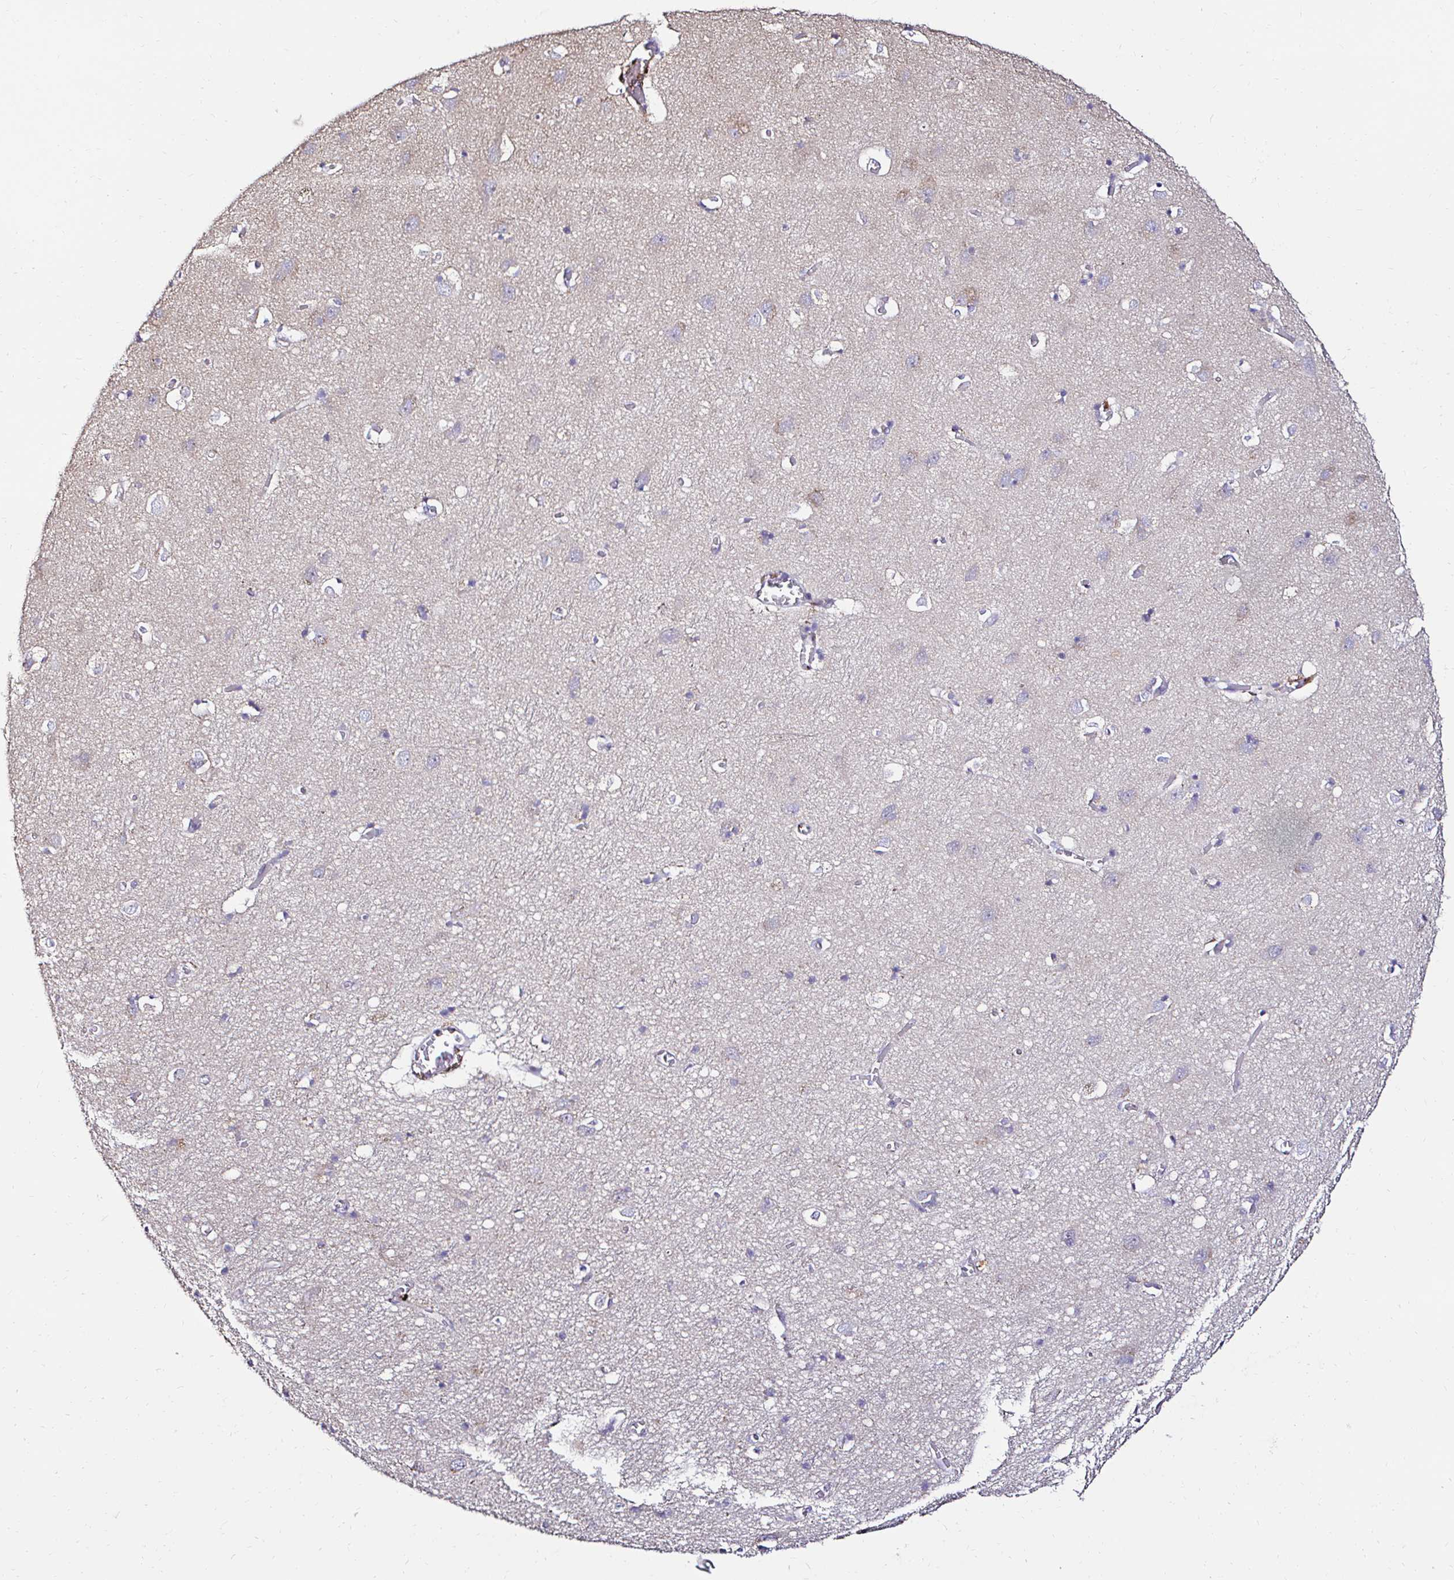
{"staining": {"intensity": "negative", "quantity": "none", "location": "none"}, "tissue": "cerebral cortex", "cell_type": "Endothelial cells", "image_type": "normal", "snomed": [{"axis": "morphology", "description": "Normal tissue, NOS"}, {"axis": "topography", "description": "Cerebral cortex"}], "caption": "High power microscopy histopathology image of an immunohistochemistry histopathology image of normal cerebral cortex, revealing no significant positivity in endothelial cells. (Brightfield microscopy of DAB IHC at high magnification).", "gene": "GALNS", "patient": {"sex": "male", "age": 70}}